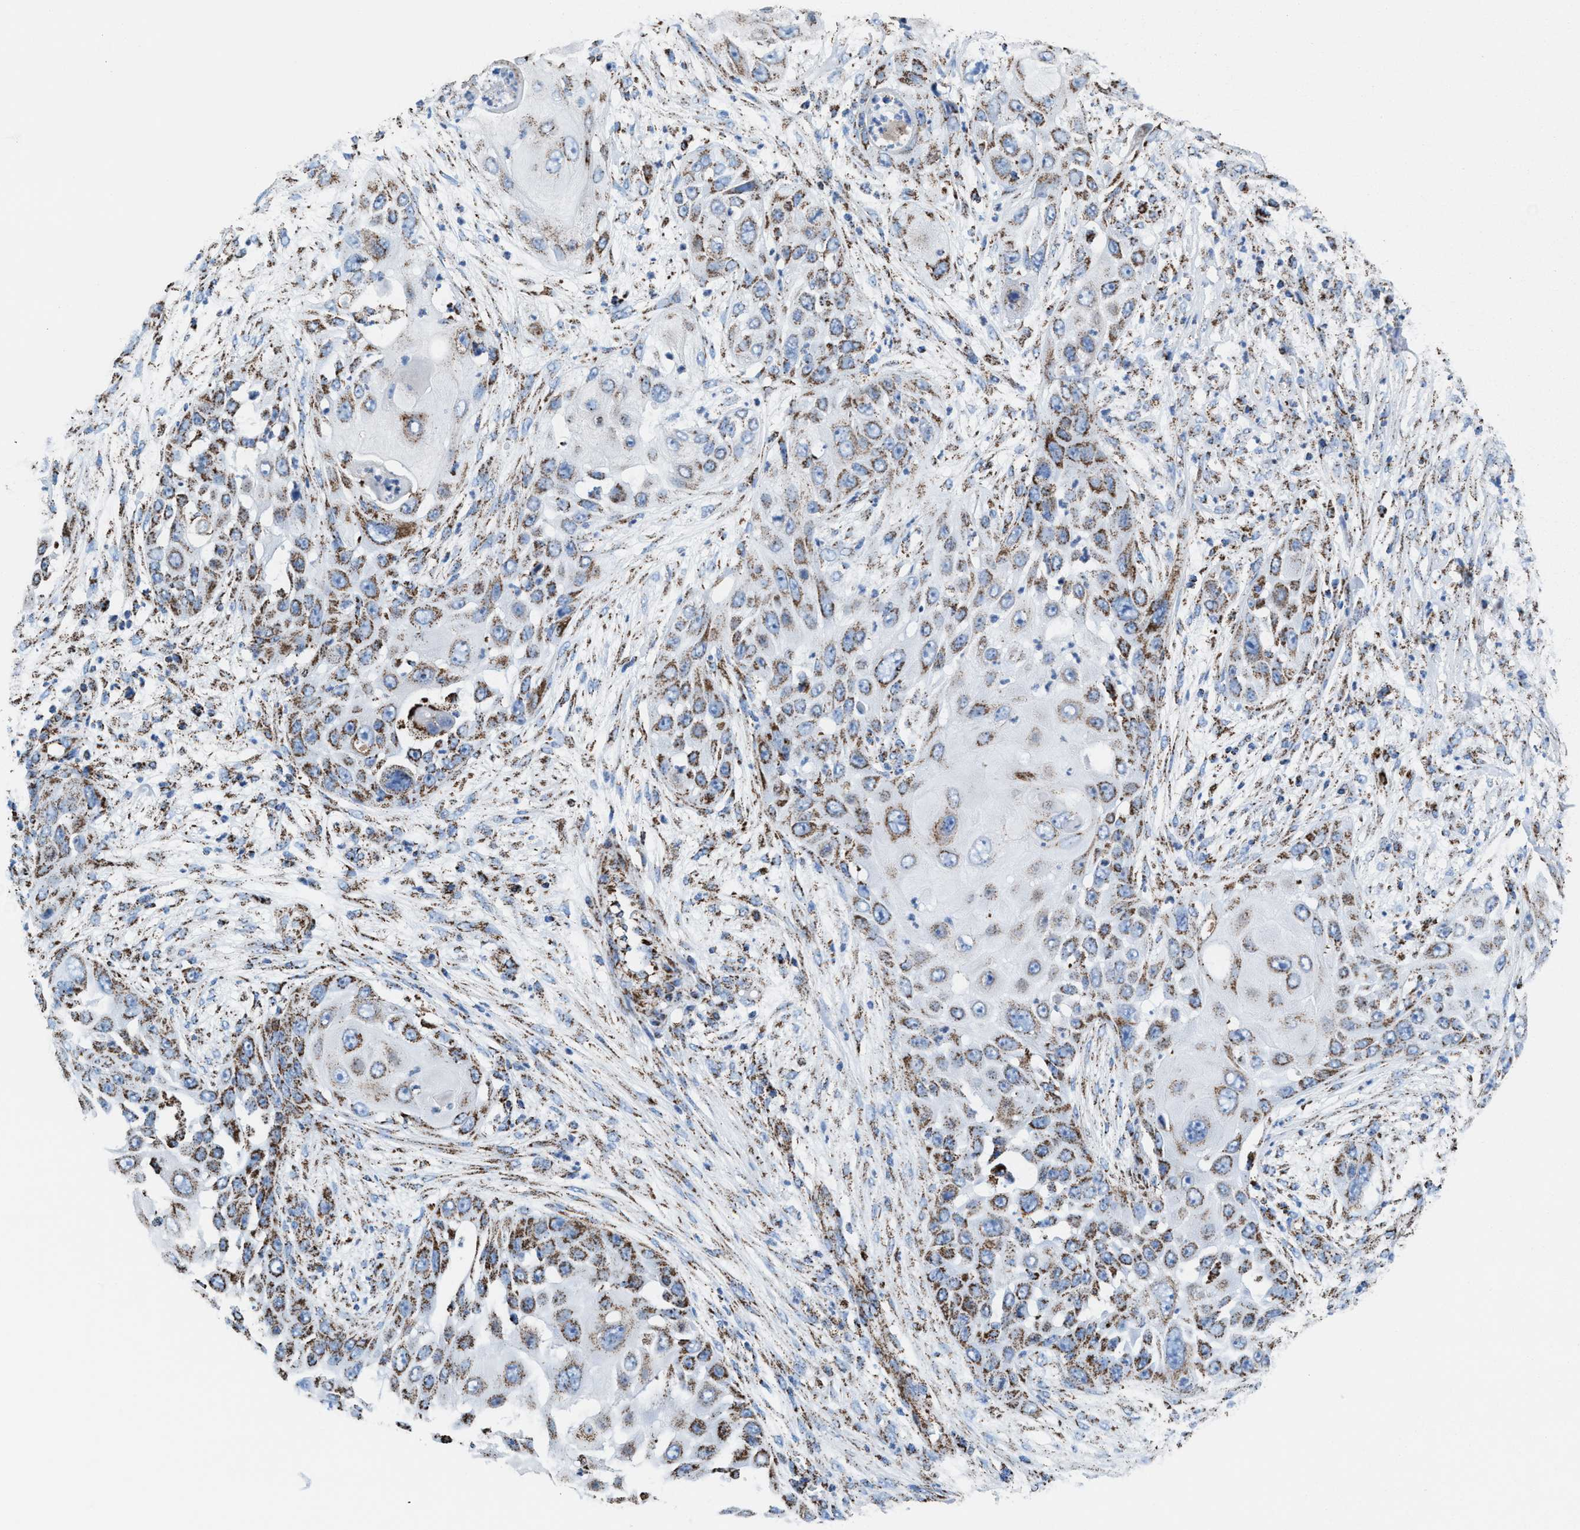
{"staining": {"intensity": "moderate", "quantity": ">75%", "location": "cytoplasmic/membranous"}, "tissue": "skin cancer", "cell_type": "Tumor cells", "image_type": "cancer", "snomed": [{"axis": "morphology", "description": "Squamous cell carcinoma, NOS"}, {"axis": "topography", "description": "Skin"}], "caption": "Skin cancer (squamous cell carcinoma) stained with immunohistochemistry shows moderate cytoplasmic/membranous expression in about >75% of tumor cells.", "gene": "ECHS1", "patient": {"sex": "female", "age": 44}}